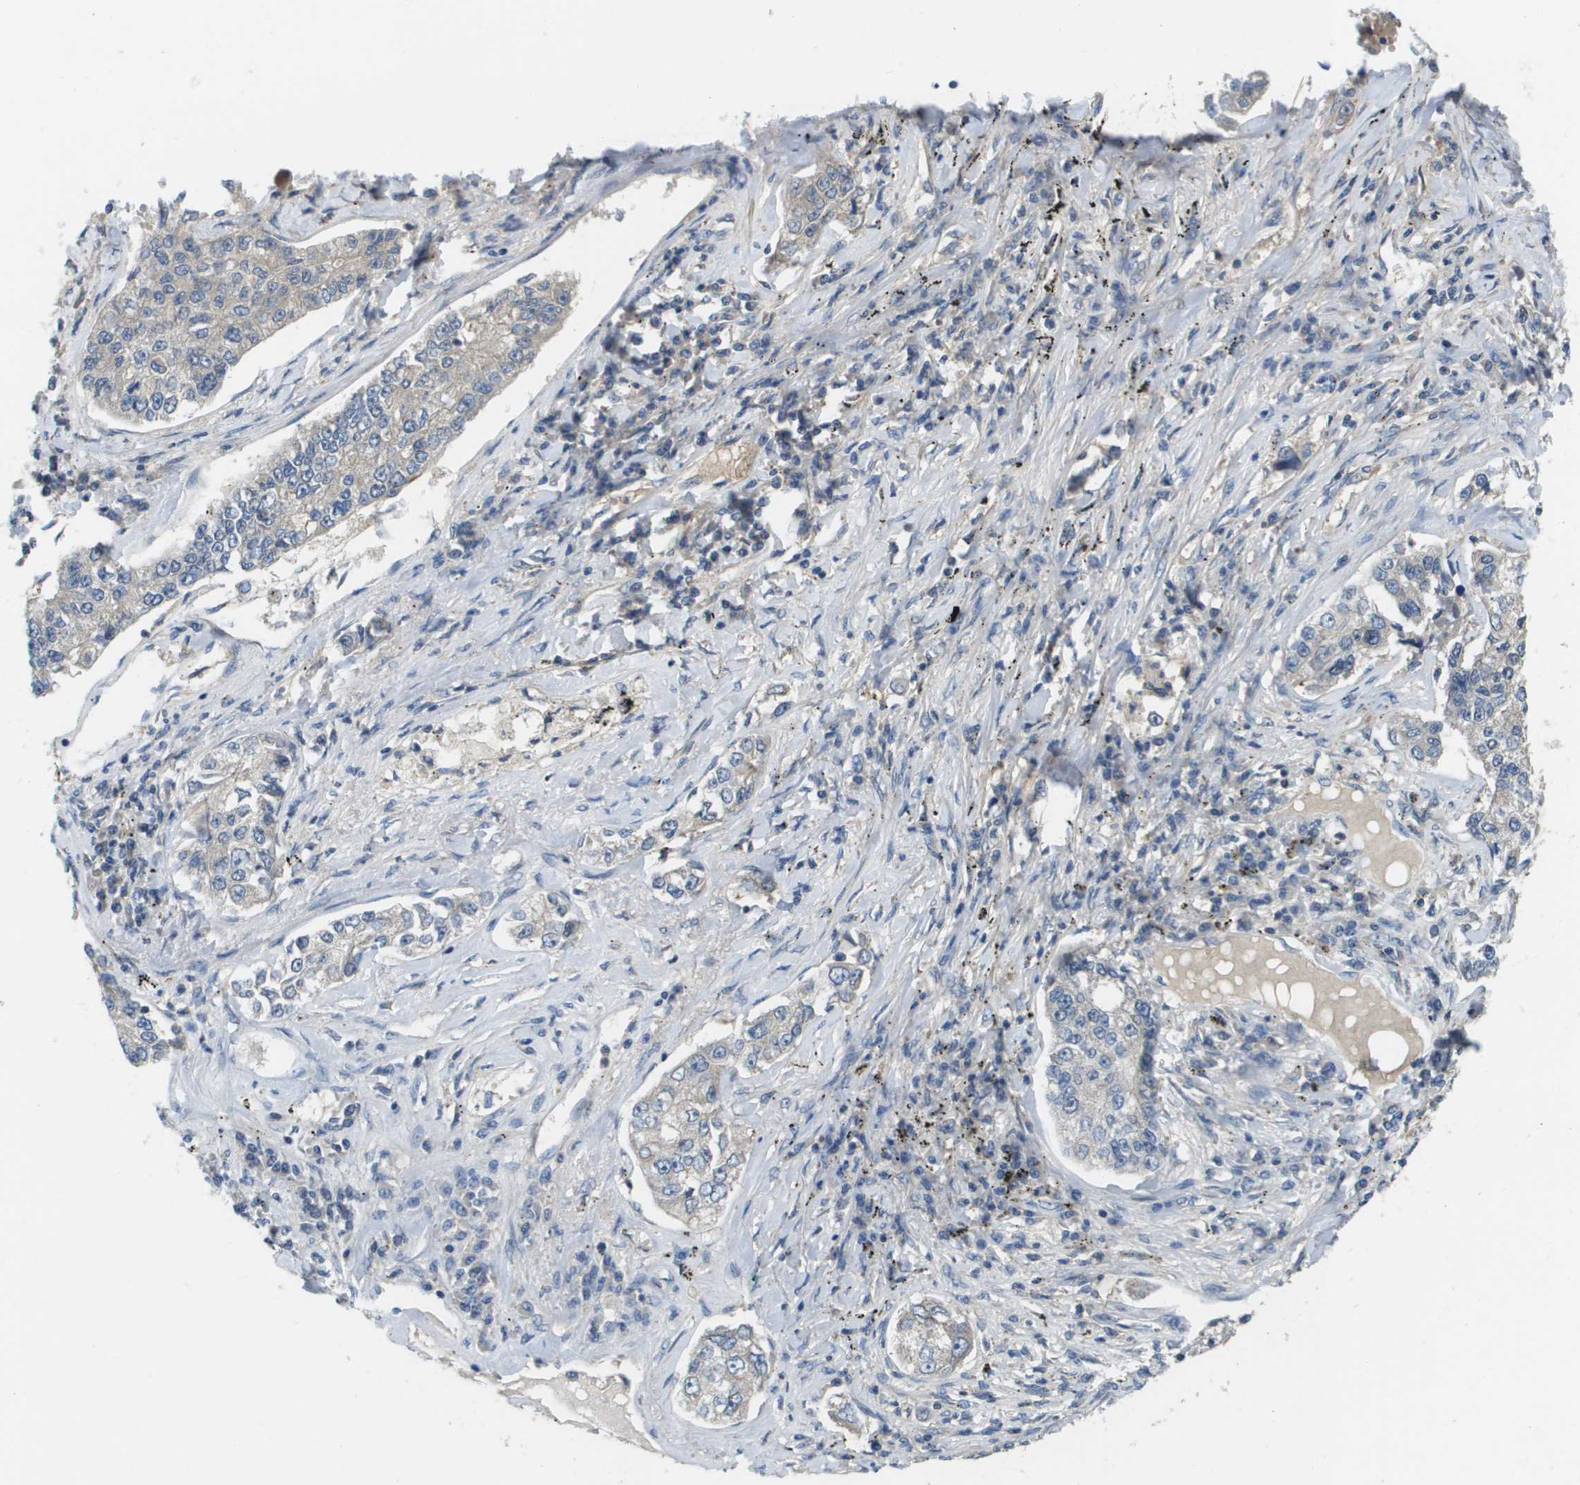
{"staining": {"intensity": "negative", "quantity": "none", "location": "none"}, "tissue": "lung cancer", "cell_type": "Tumor cells", "image_type": "cancer", "snomed": [{"axis": "morphology", "description": "Adenocarcinoma, NOS"}, {"axis": "topography", "description": "Lung"}], "caption": "The image demonstrates no staining of tumor cells in lung cancer (adenocarcinoma).", "gene": "KRT23", "patient": {"sex": "male", "age": 49}}